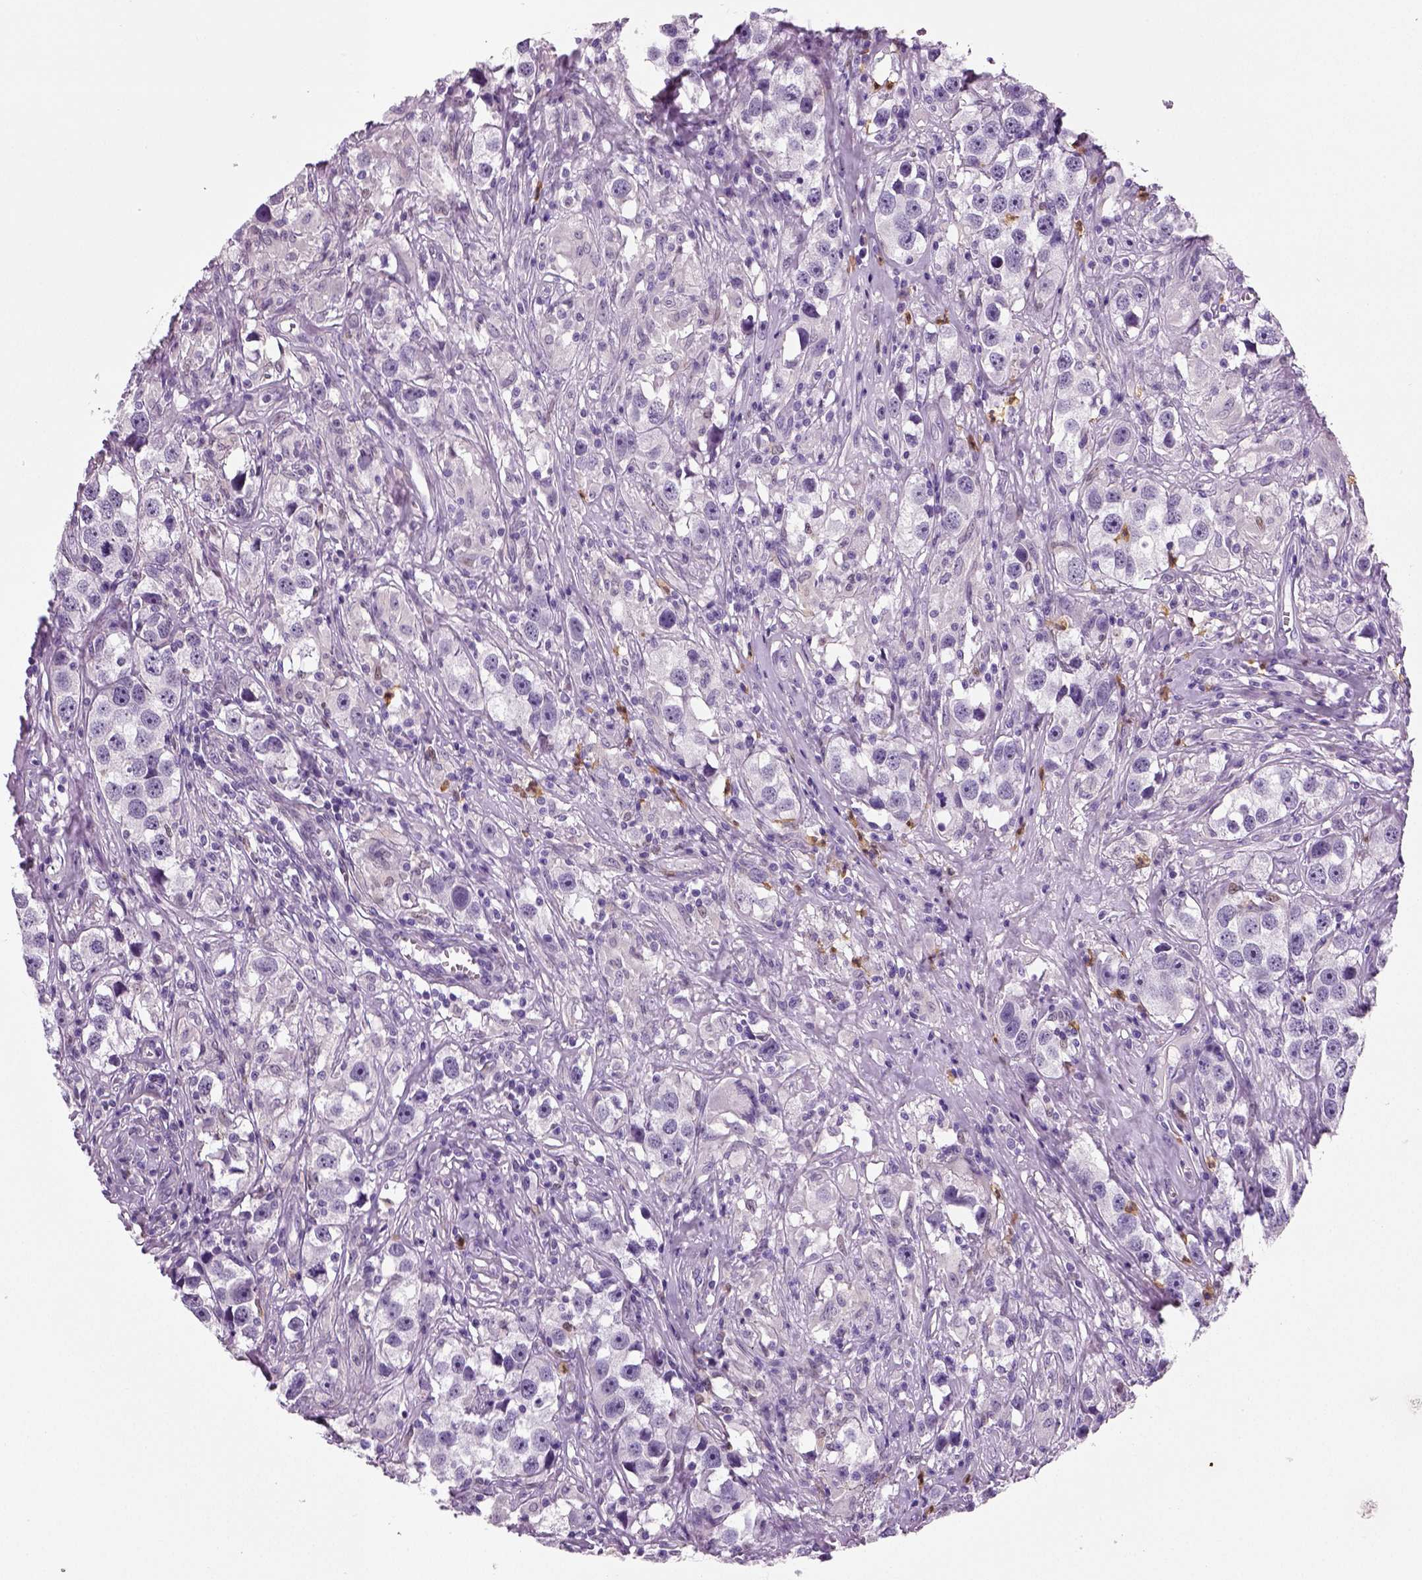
{"staining": {"intensity": "negative", "quantity": "none", "location": "none"}, "tissue": "testis cancer", "cell_type": "Tumor cells", "image_type": "cancer", "snomed": [{"axis": "morphology", "description": "Seminoma, NOS"}, {"axis": "topography", "description": "Testis"}], "caption": "There is no significant positivity in tumor cells of testis cancer (seminoma).", "gene": "NECAB2", "patient": {"sex": "male", "age": 49}}